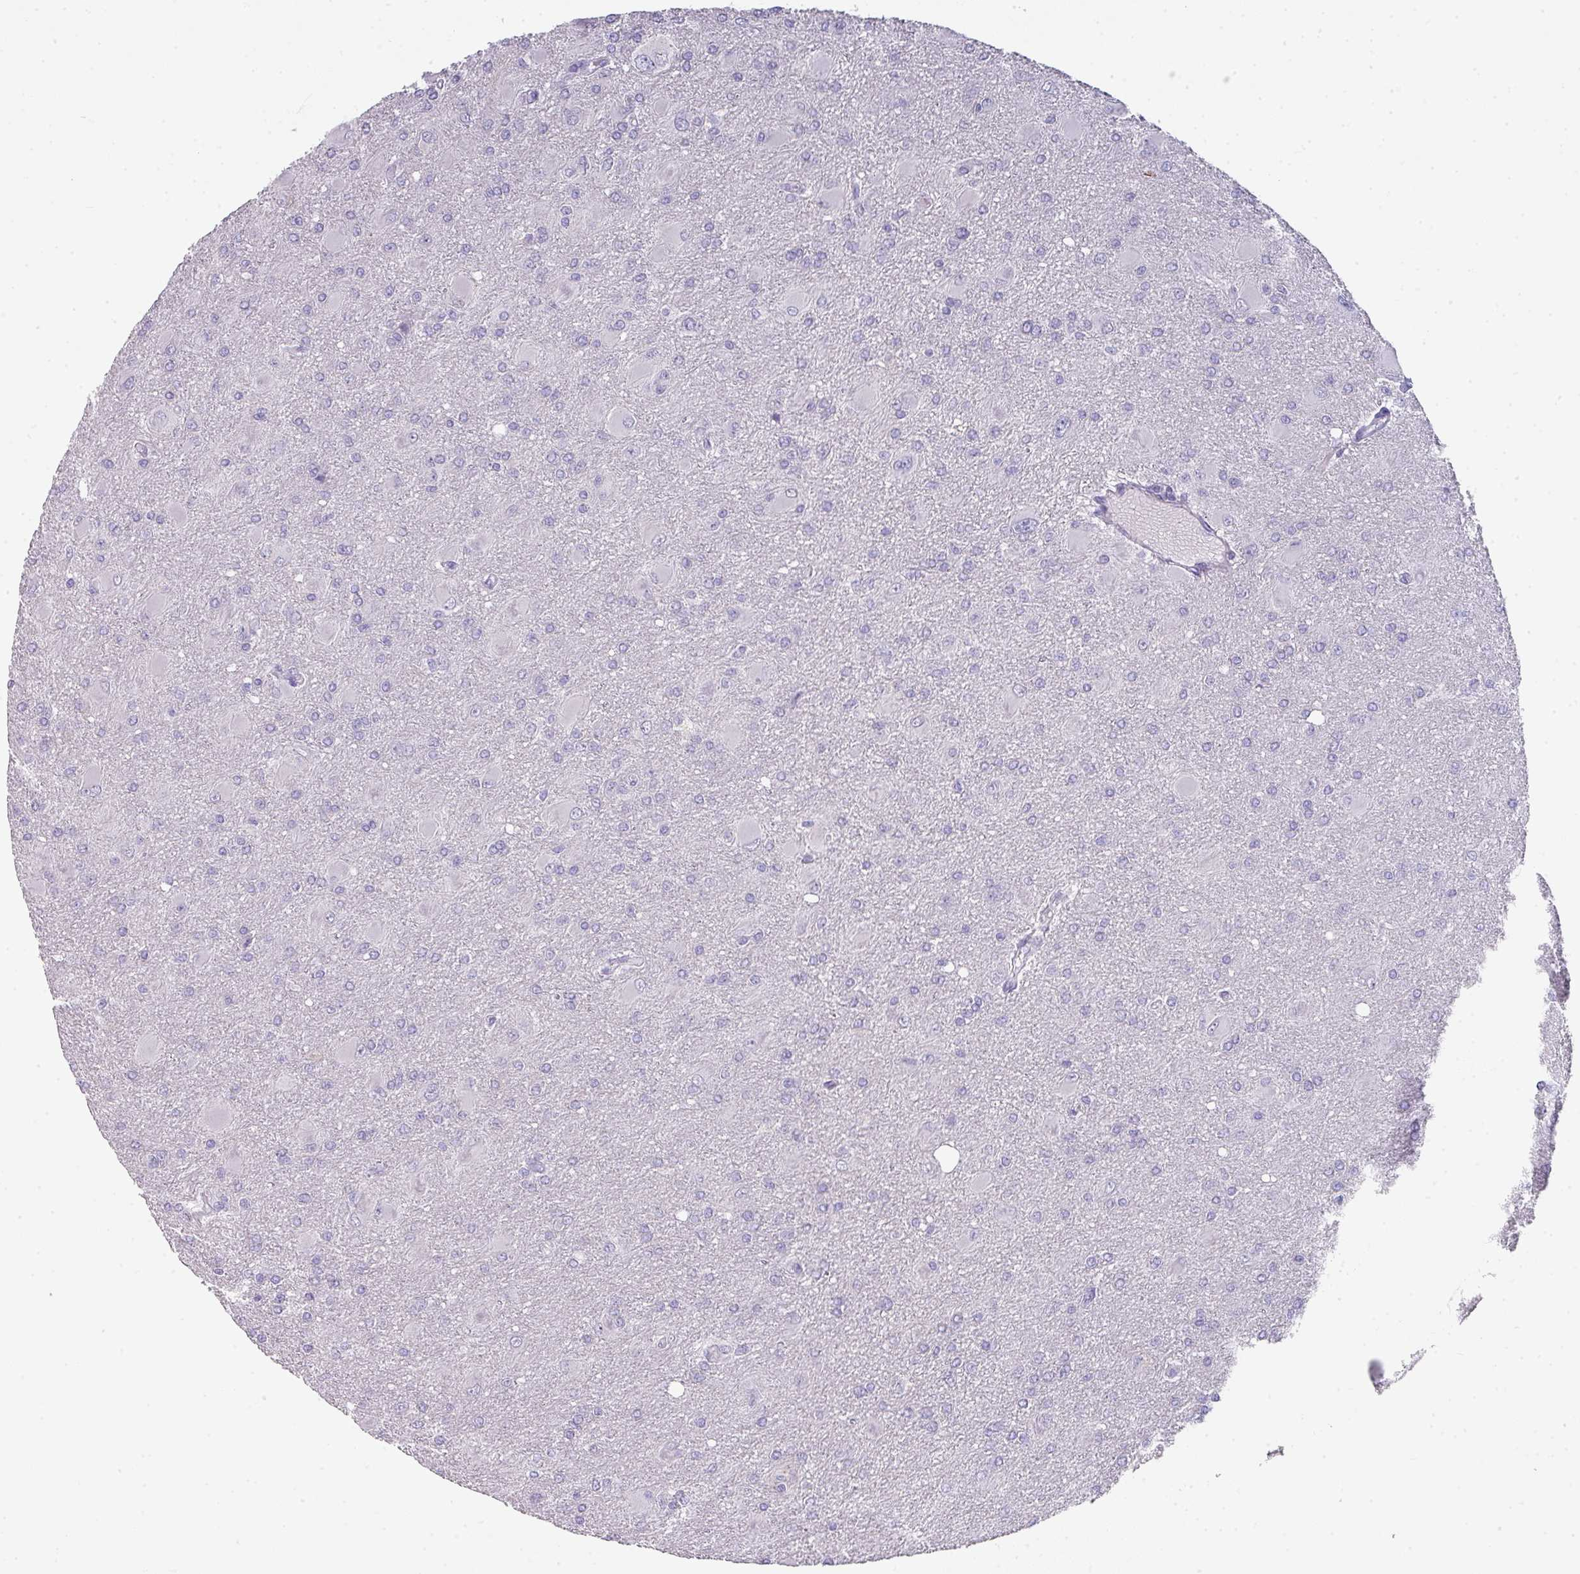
{"staining": {"intensity": "negative", "quantity": "none", "location": "none"}, "tissue": "glioma", "cell_type": "Tumor cells", "image_type": "cancer", "snomed": [{"axis": "morphology", "description": "Glioma, malignant, High grade"}, {"axis": "topography", "description": "Brain"}], "caption": "A high-resolution histopathology image shows immunohistochemistry staining of glioma, which displays no significant positivity in tumor cells.", "gene": "GLI4", "patient": {"sex": "male", "age": 67}}